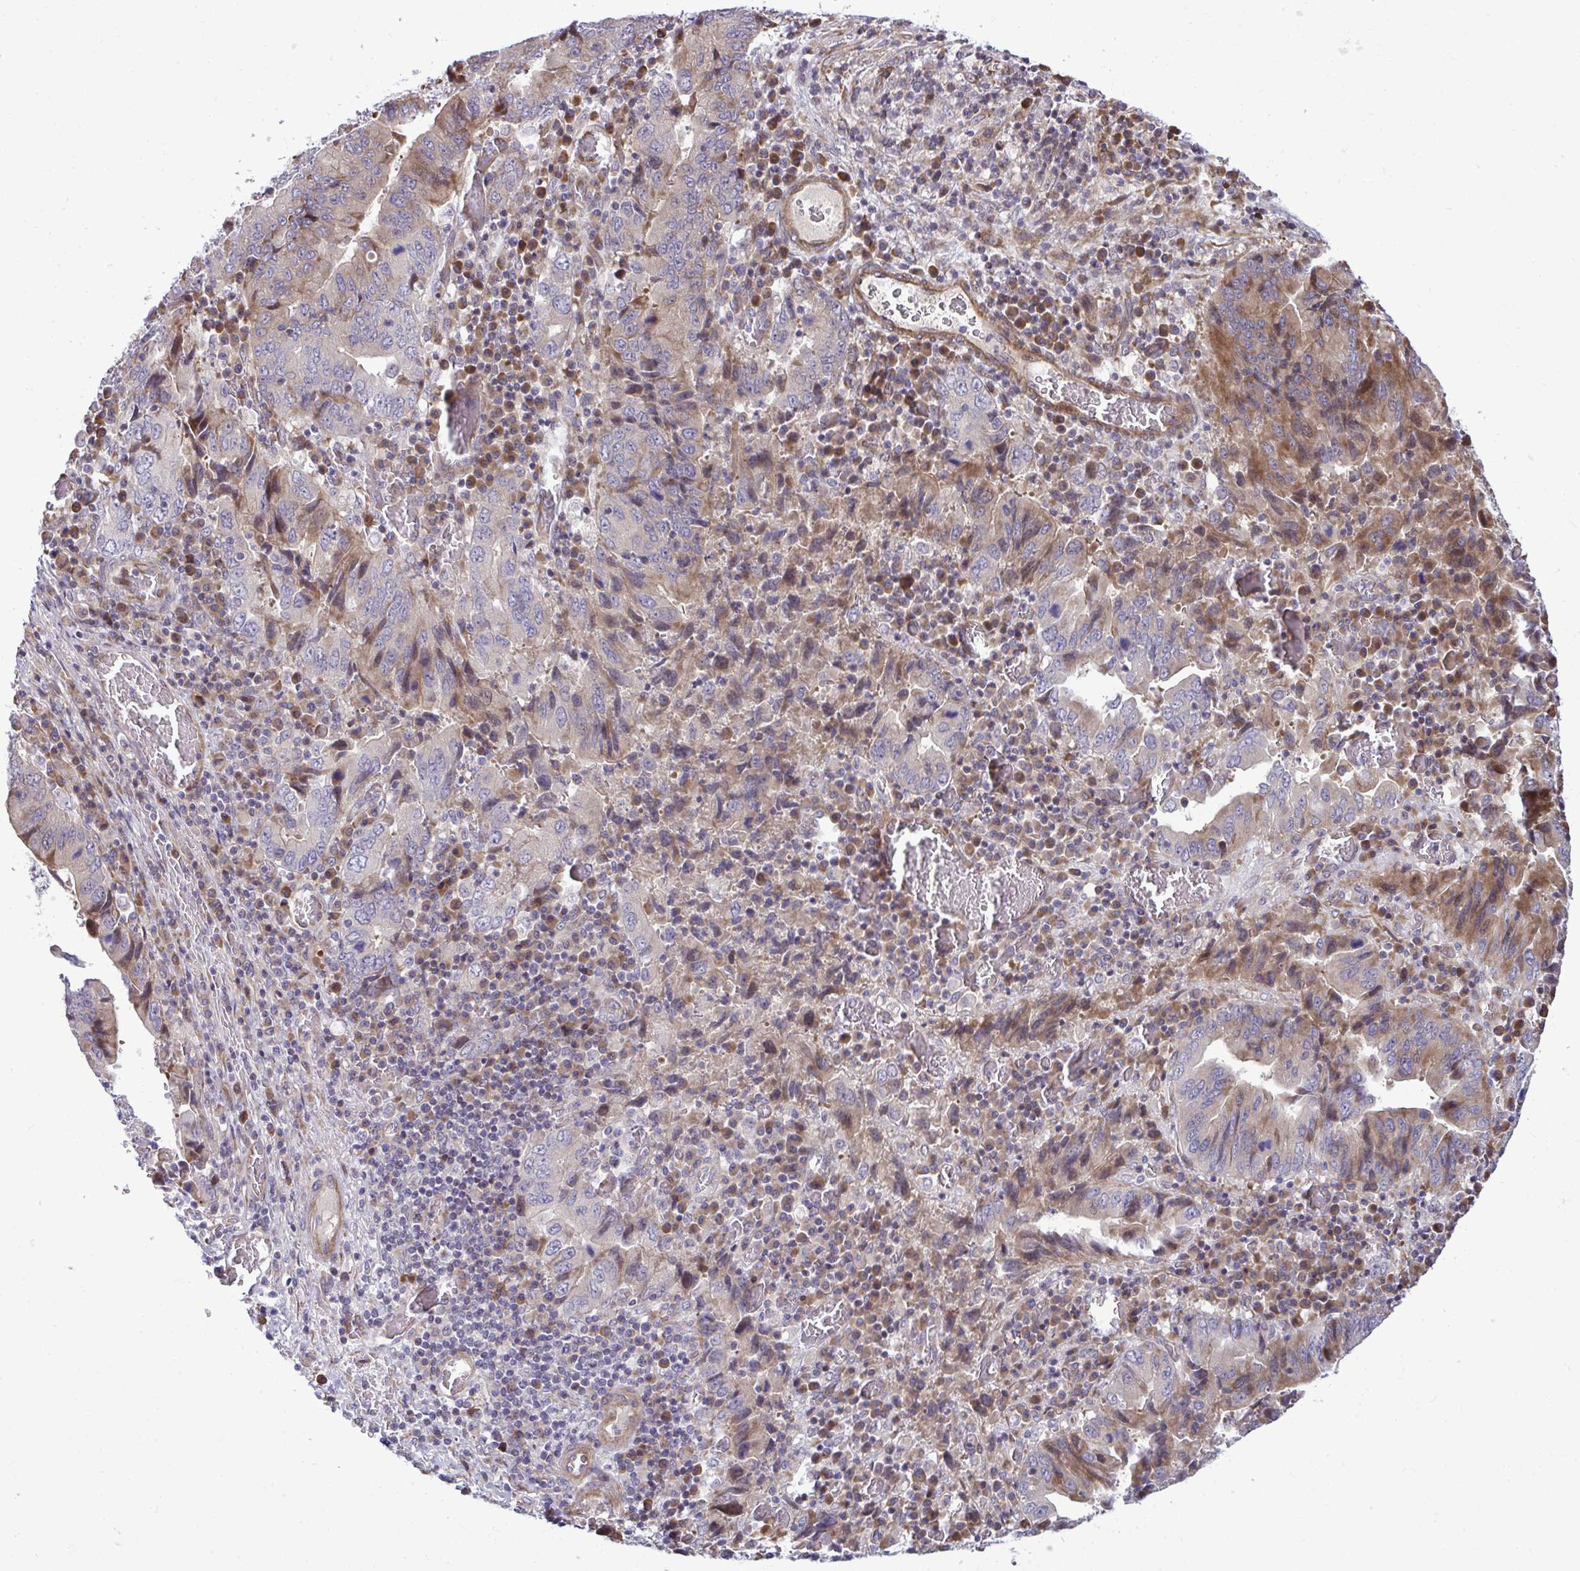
{"staining": {"intensity": "moderate", "quantity": "<25%", "location": "cytoplasmic/membranous"}, "tissue": "stomach cancer", "cell_type": "Tumor cells", "image_type": "cancer", "snomed": [{"axis": "morphology", "description": "Adenocarcinoma, NOS"}, {"axis": "topography", "description": "Stomach, upper"}], "caption": "Immunohistochemistry (IHC) of adenocarcinoma (stomach) displays low levels of moderate cytoplasmic/membranous positivity in approximately <25% of tumor cells. (DAB (3,3'-diaminobenzidine) IHC, brown staining for protein, blue staining for nuclei).", "gene": "ZSCAN9", "patient": {"sex": "male", "age": 74}}